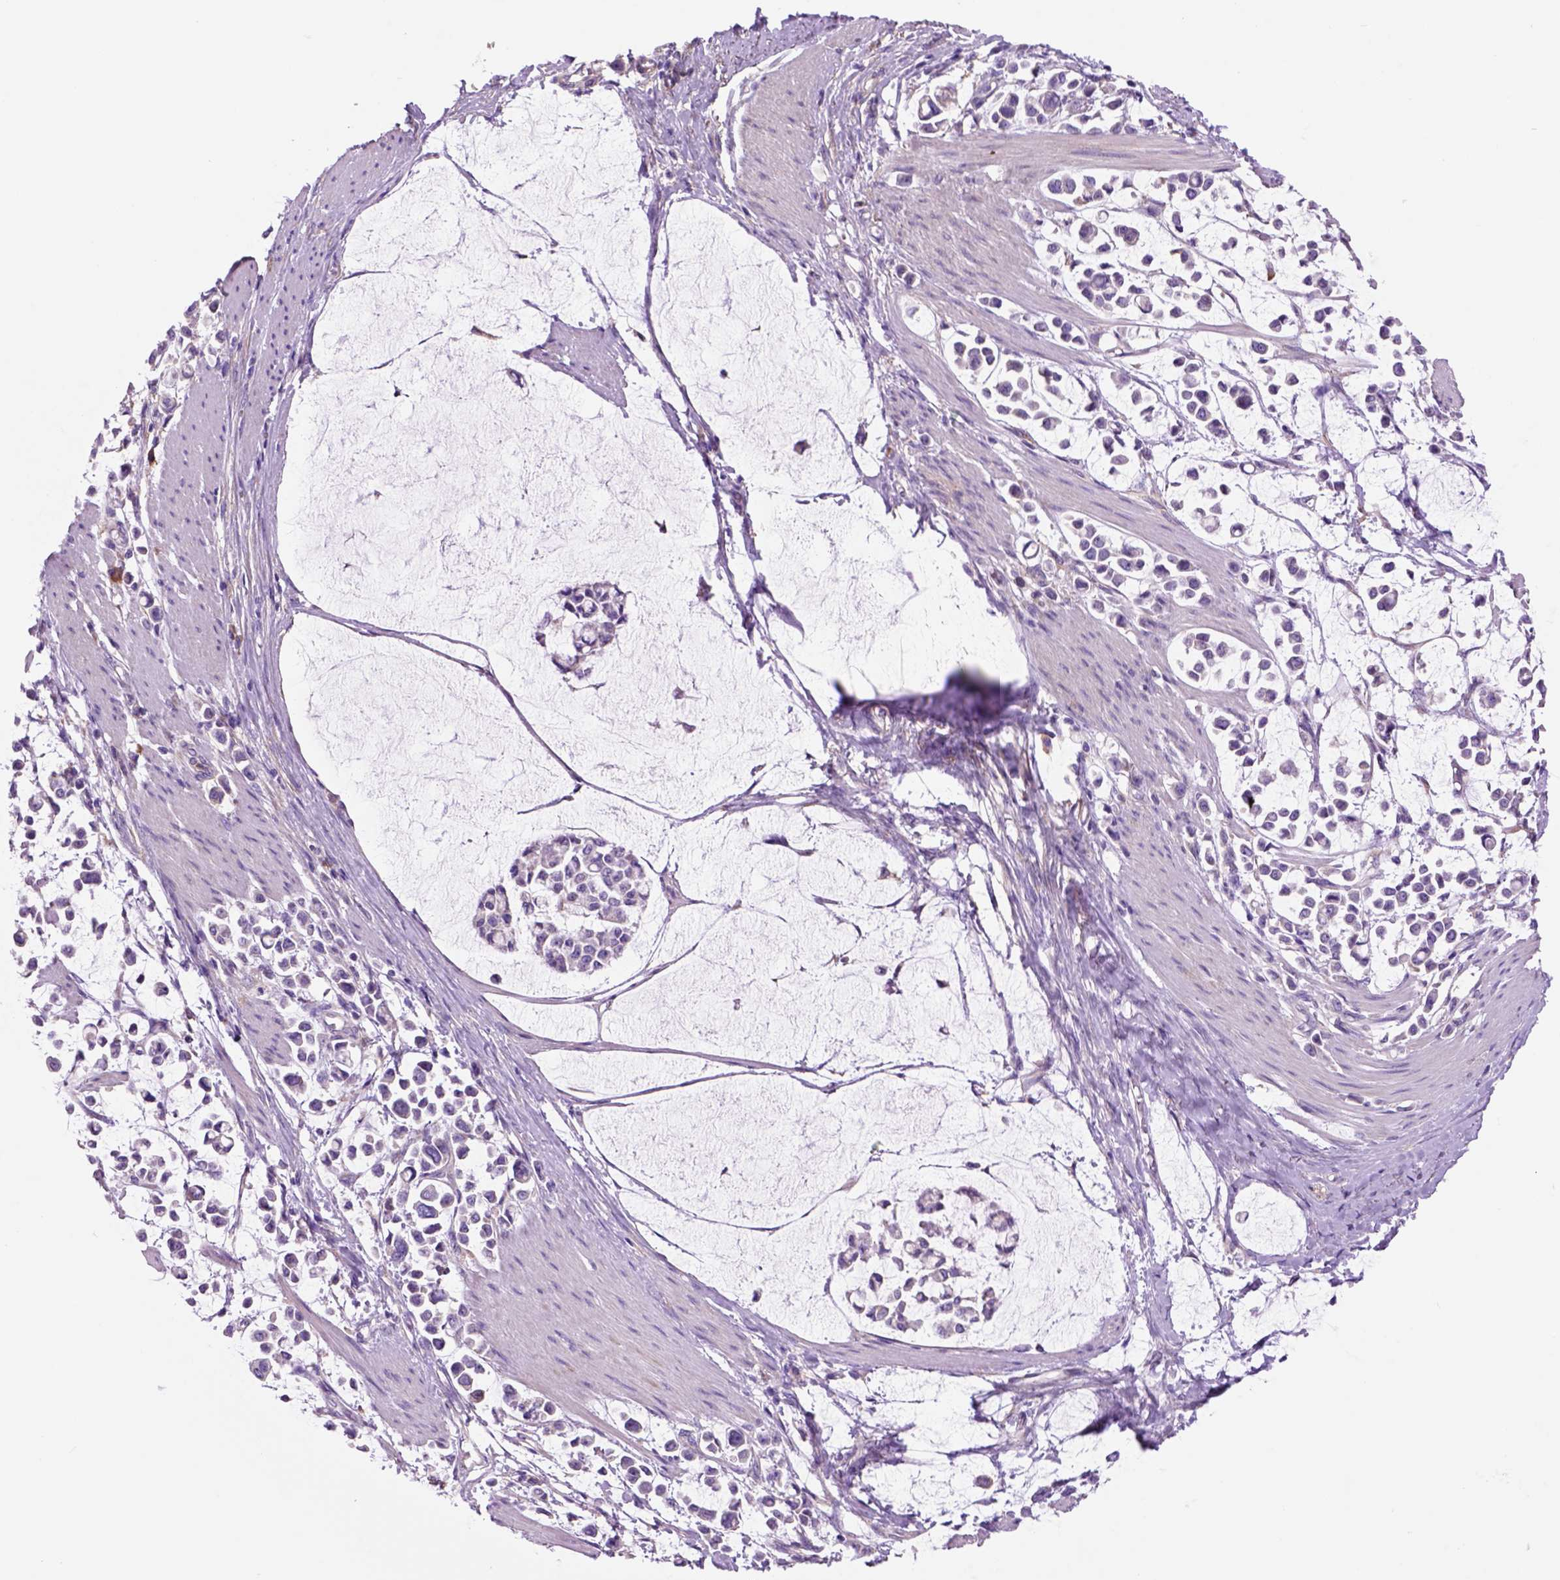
{"staining": {"intensity": "negative", "quantity": "none", "location": "none"}, "tissue": "stomach cancer", "cell_type": "Tumor cells", "image_type": "cancer", "snomed": [{"axis": "morphology", "description": "Adenocarcinoma, NOS"}, {"axis": "topography", "description": "Stomach"}], "caption": "This histopathology image is of adenocarcinoma (stomach) stained with immunohistochemistry (IHC) to label a protein in brown with the nuclei are counter-stained blue. There is no expression in tumor cells. The staining was performed using DAB (3,3'-diaminobenzidine) to visualize the protein expression in brown, while the nuclei were stained in blue with hematoxylin (Magnification: 20x).", "gene": "PIAS3", "patient": {"sex": "male", "age": 82}}